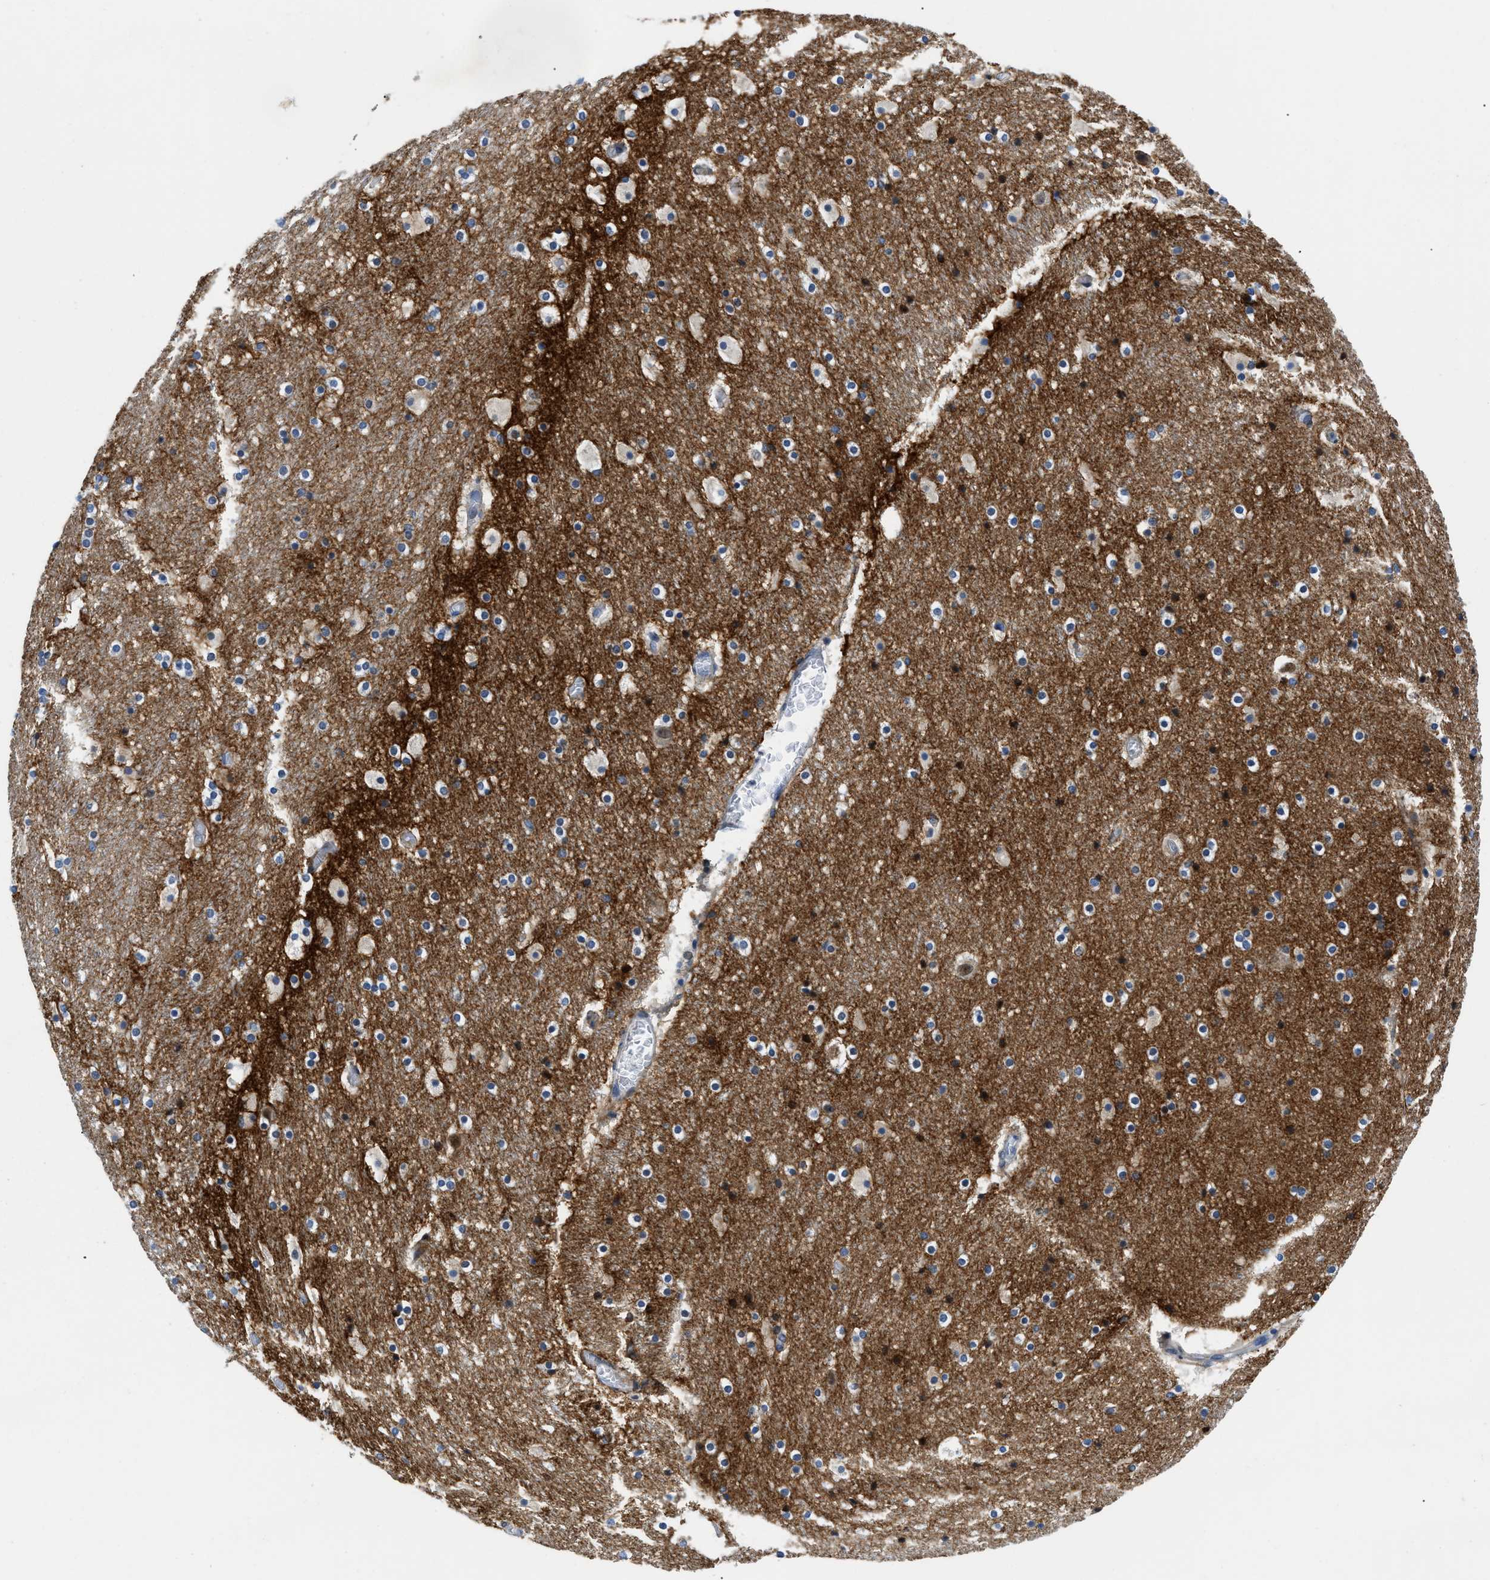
{"staining": {"intensity": "moderate", "quantity": "<25%", "location": "cytoplasmic/membranous"}, "tissue": "hippocampus", "cell_type": "Glial cells", "image_type": "normal", "snomed": [{"axis": "morphology", "description": "Normal tissue, NOS"}, {"axis": "topography", "description": "Hippocampus"}], "caption": "Human hippocampus stained for a protein (brown) displays moderate cytoplasmic/membranous positive expression in approximately <25% of glial cells.", "gene": "IKBKE", "patient": {"sex": "male", "age": 45}}